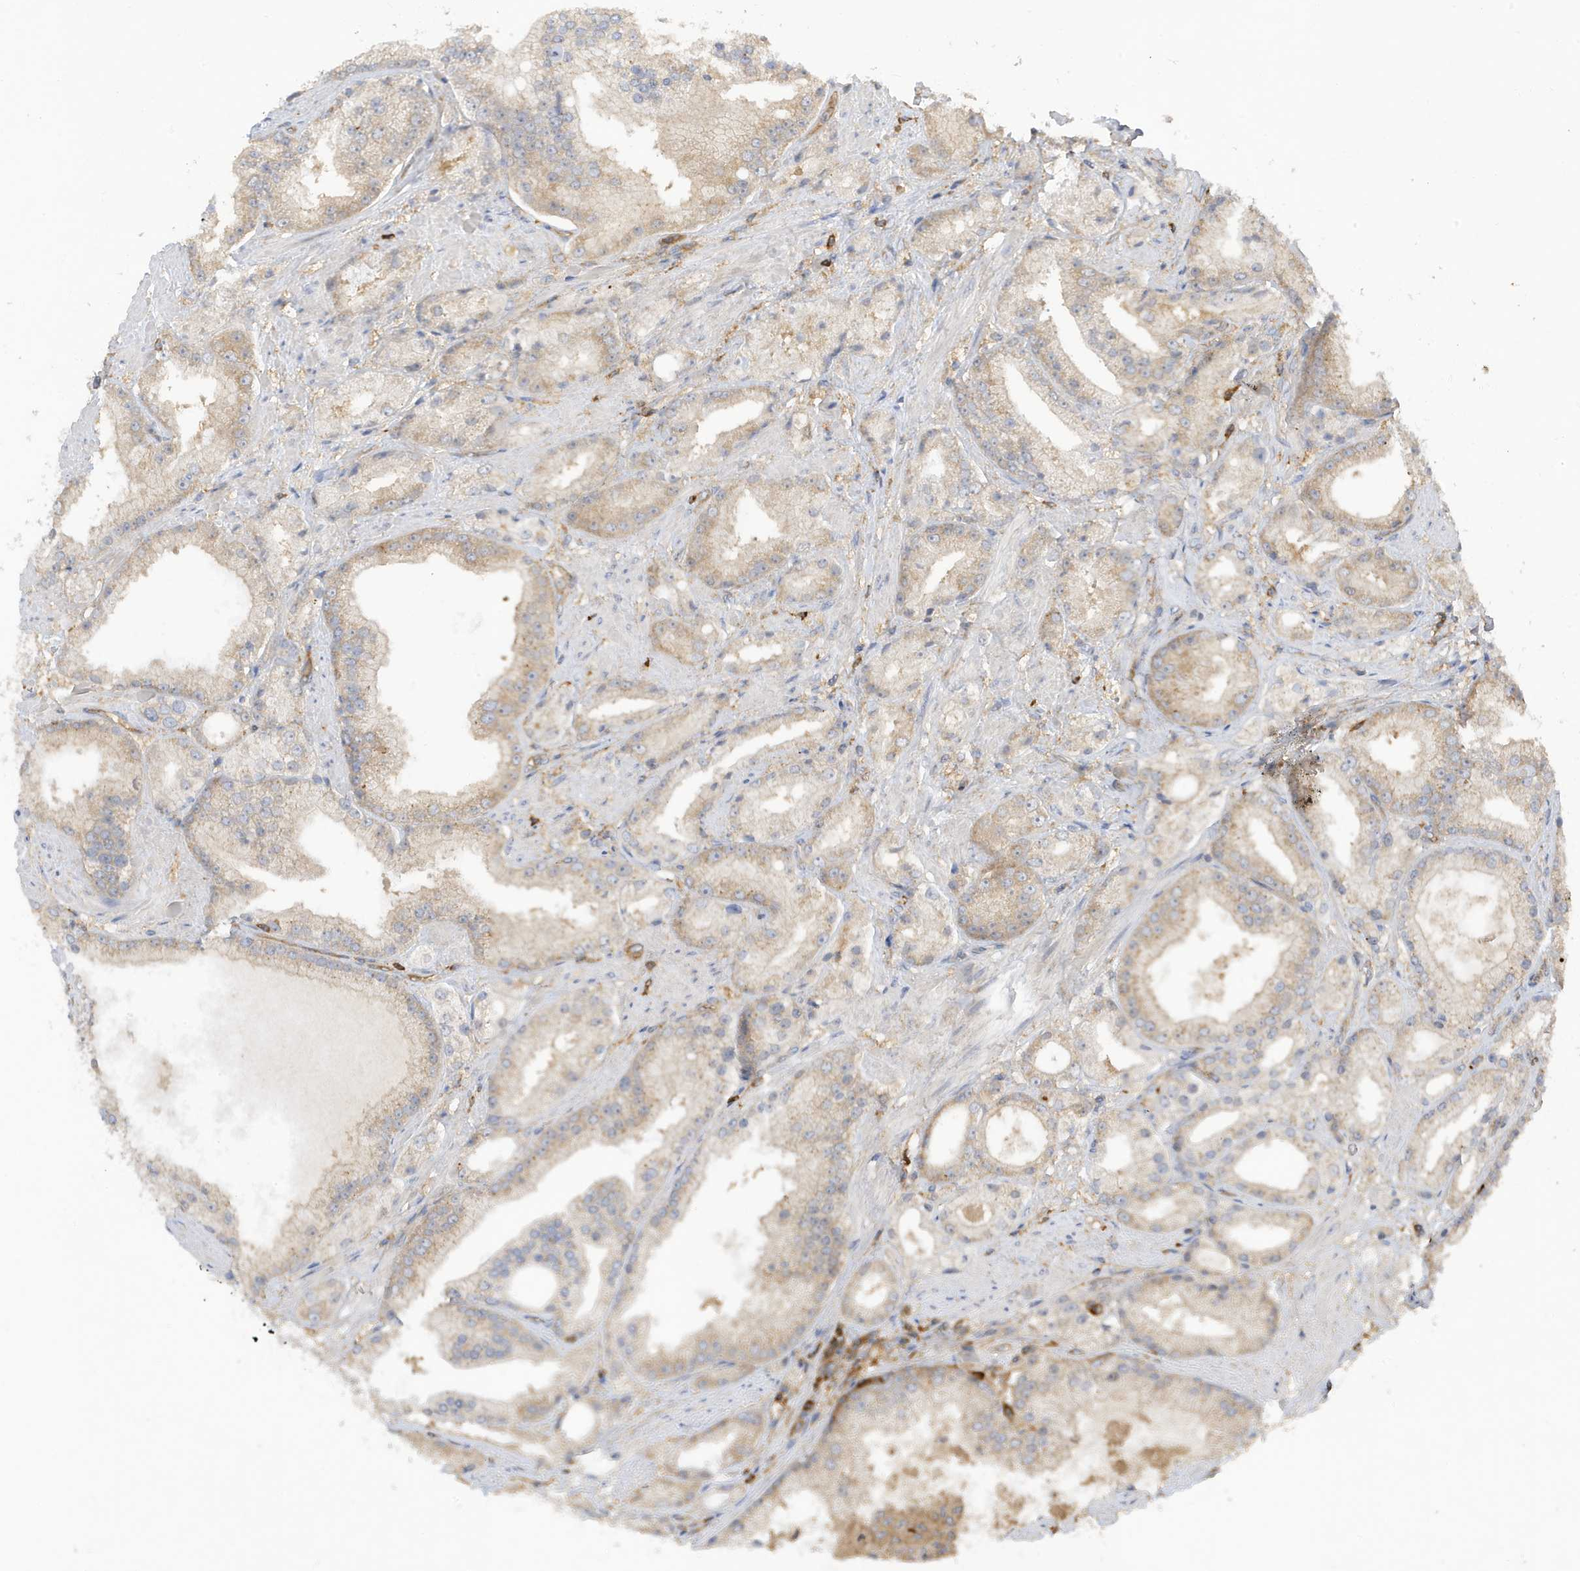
{"staining": {"intensity": "weak", "quantity": "<25%", "location": "cytoplasmic/membranous"}, "tissue": "prostate cancer", "cell_type": "Tumor cells", "image_type": "cancer", "snomed": [{"axis": "morphology", "description": "Adenocarcinoma, Low grade"}, {"axis": "topography", "description": "Prostate"}], "caption": "Image shows no protein staining in tumor cells of prostate cancer tissue. (Immunohistochemistry (ihc), brightfield microscopy, high magnification).", "gene": "PHACTR2", "patient": {"sex": "male", "age": 67}}